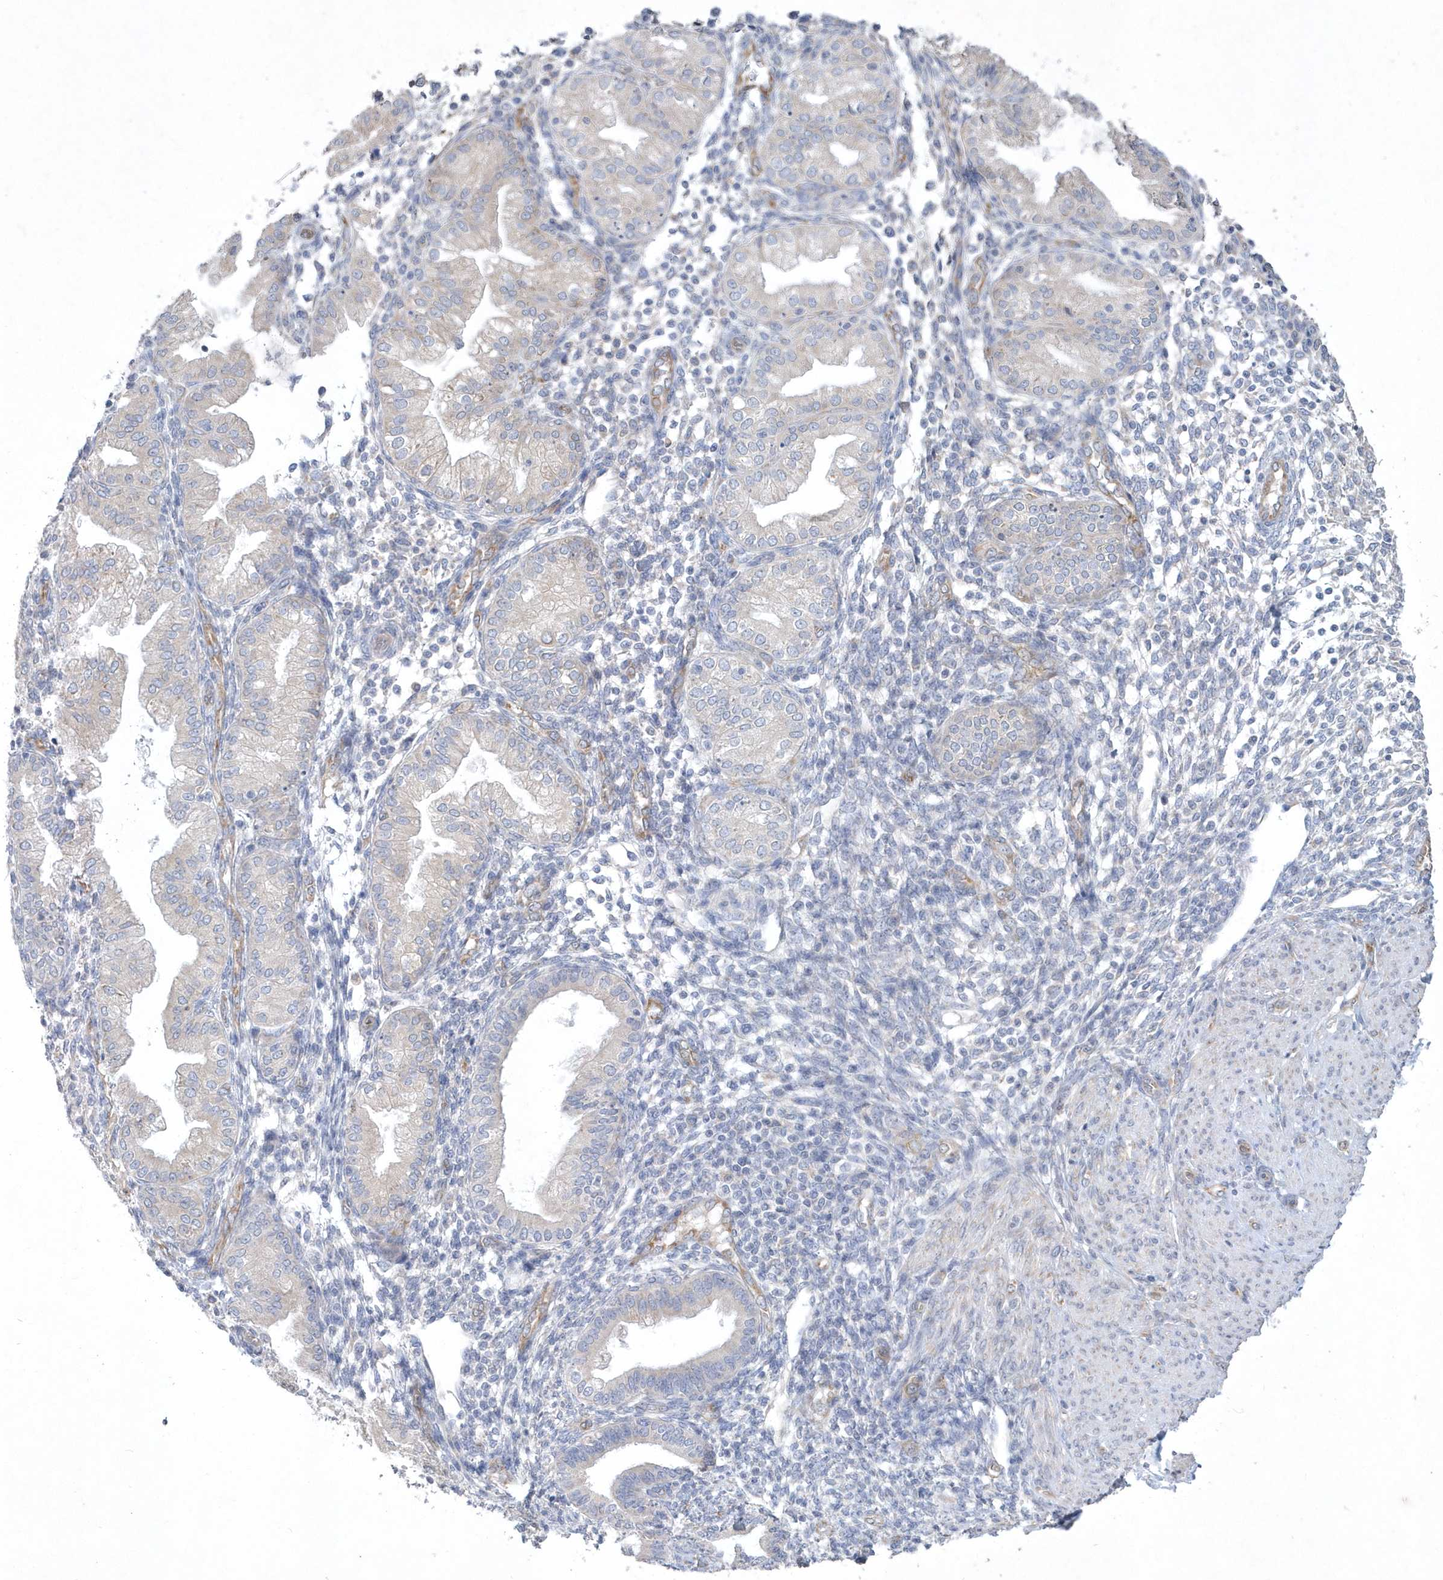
{"staining": {"intensity": "negative", "quantity": "none", "location": "none"}, "tissue": "endometrium", "cell_type": "Cells in endometrial stroma", "image_type": "normal", "snomed": [{"axis": "morphology", "description": "Normal tissue, NOS"}, {"axis": "topography", "description": "Endometrium"}], "caption": "This histopathology image is of normal endometrium stained with IHC to label a protein in brown with the nuclei are counter-stained blue. There is no staining in cells in endometrial stroma. (Immunohistochemistry (ihc), brightfield microscopy, high magnification).", "gene": "DGAT1", "patient": {"sex": "female", "age": 53}}